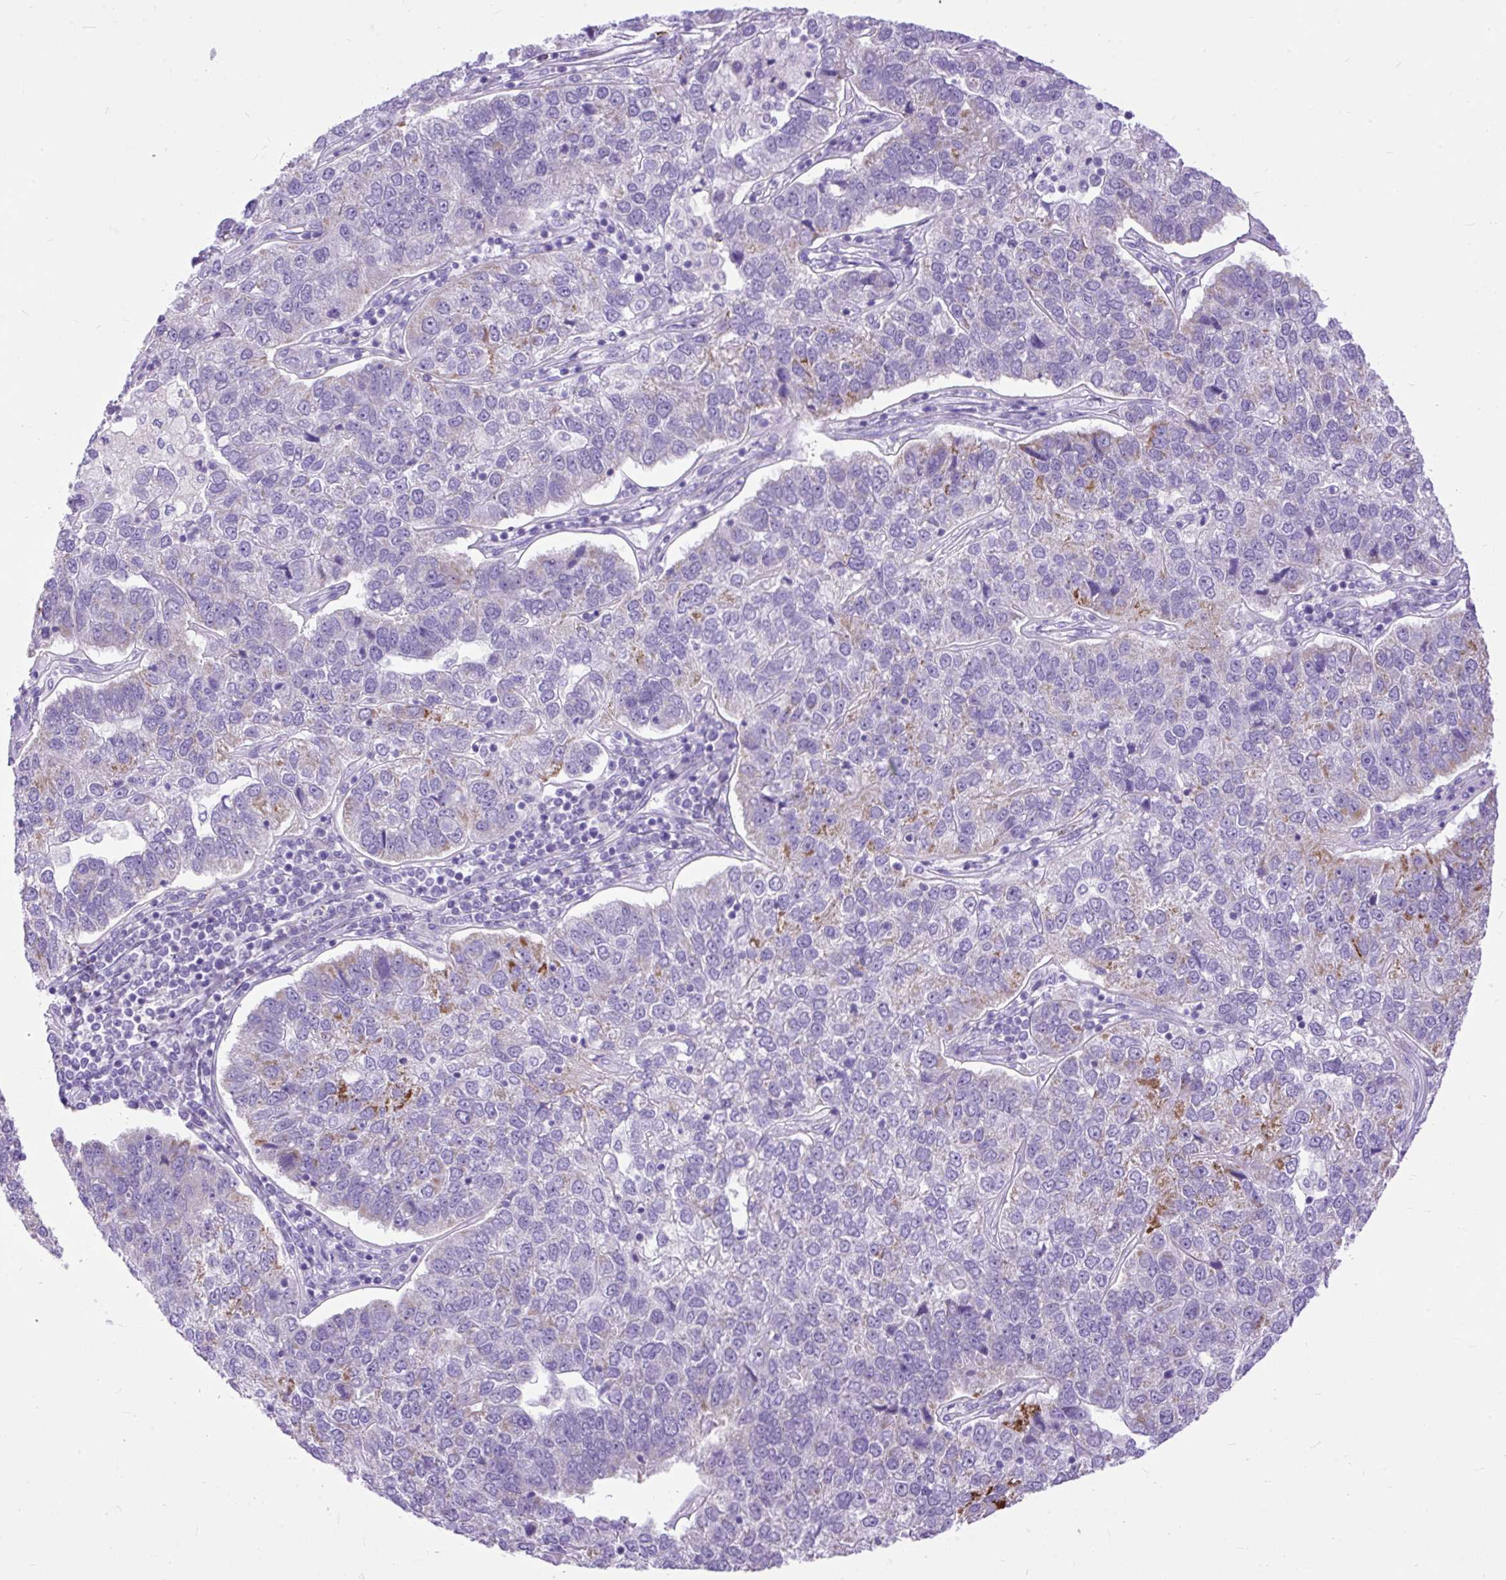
{"staining": {"intensity": "moderate", "quantity": "<25%", "location": "cytoplasmic/membranous"}, "tissue": "pancreatic cancer", "cell_type": "Tumor cells", "image_type": "cancer", "snomed": [{"axis": "morphology", "description": "Adenocarcinoma, NOS"}, {"axis": "topography", "description": "Pancreas"}], "caption": "Protein expression analysis of pancreatic cancer exhibits moderate cytoplasmic/membranous staining in approximately <25% of tumor cells.", "gene": "ZNF256", "patient": {"sex": "female", "age": 61}}